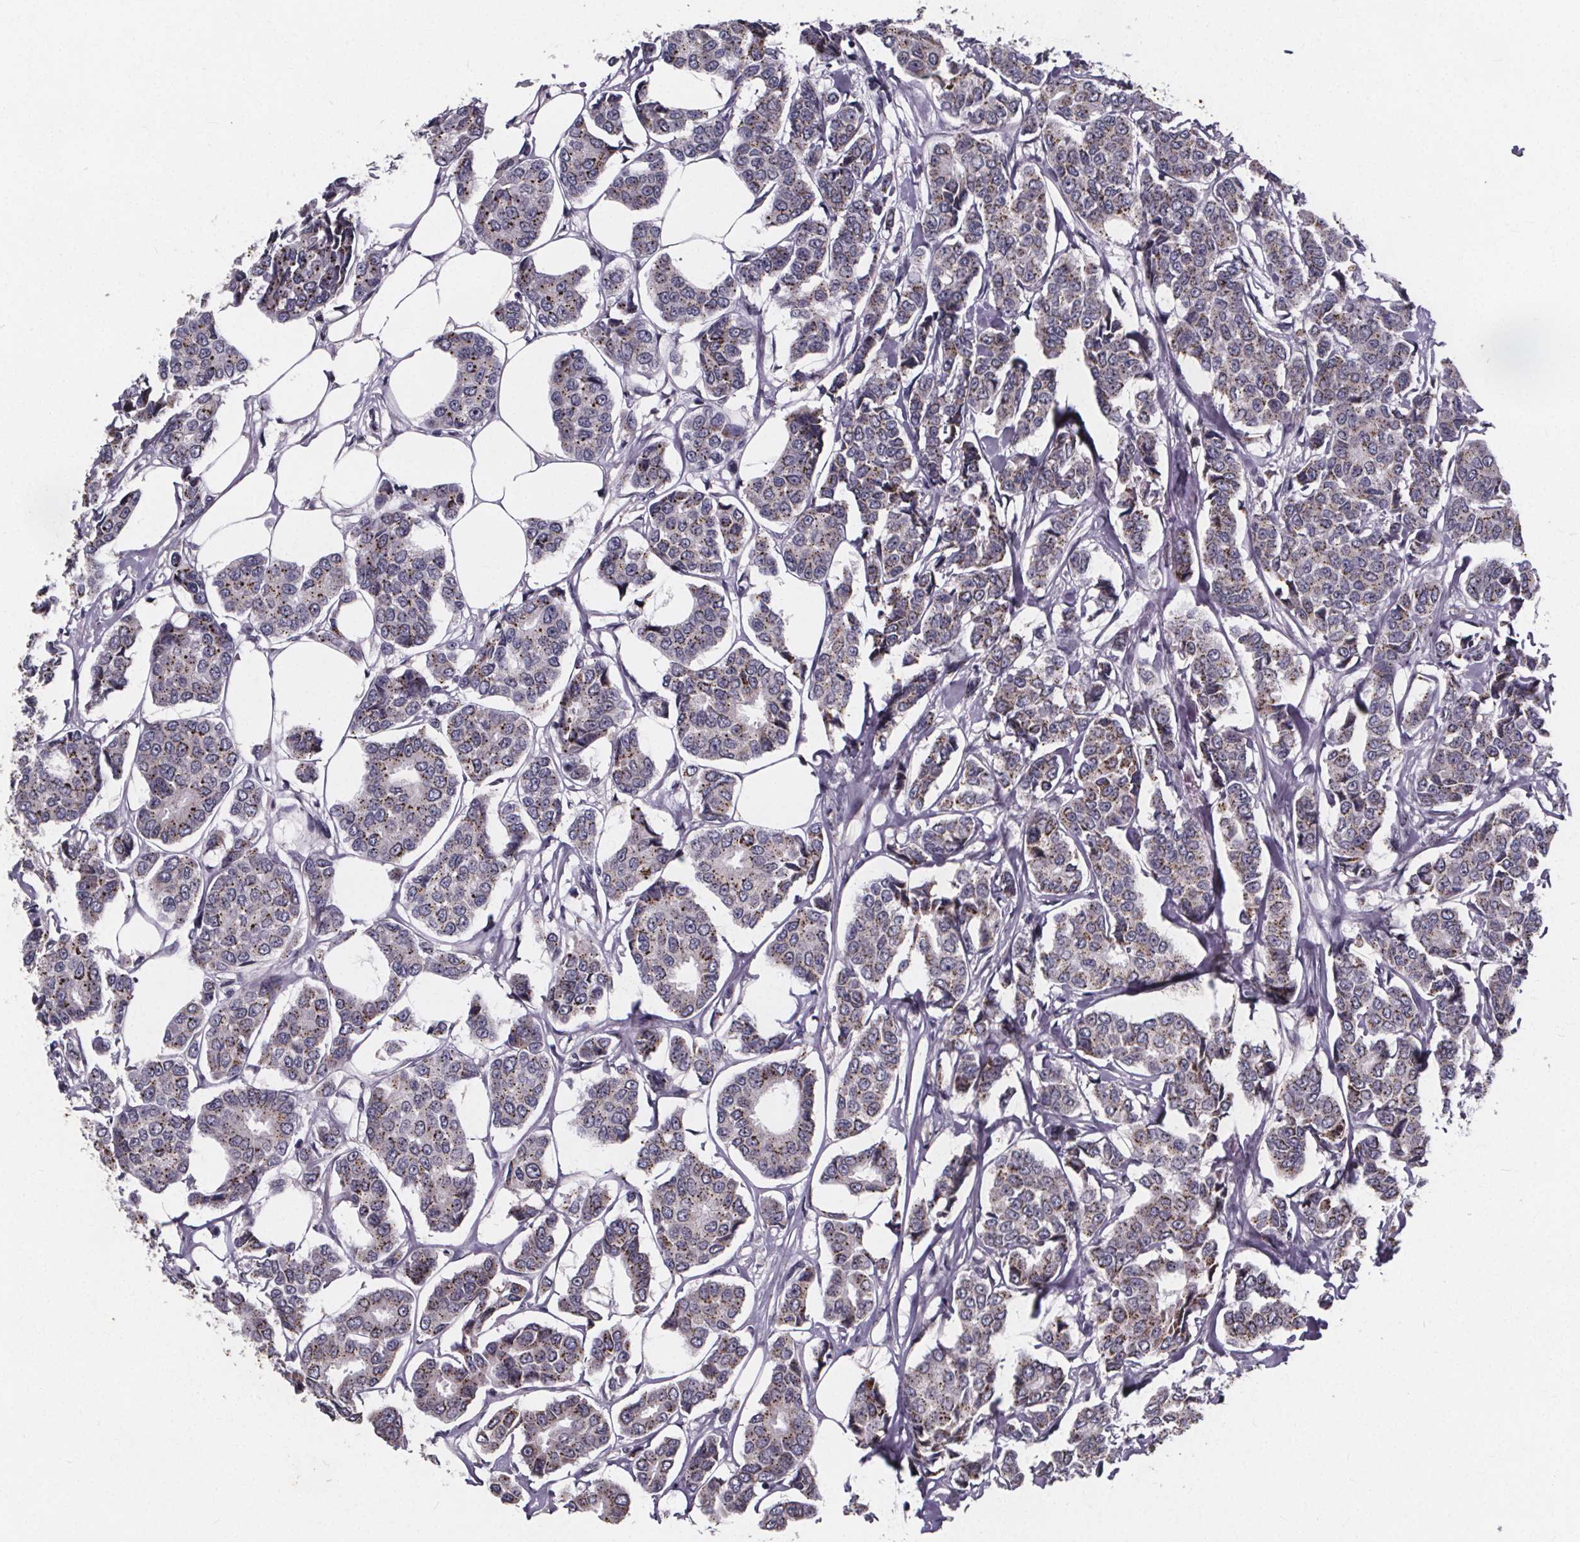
{"staining": {"intensity": "weak", "quantity": ">75%", "location": "cytoplasmic/membranous"}, "tissue": "breast cancer", "cell_type": "Tumor cells", "image_type": "cancer", "snomed": [{"axis": "morphology", "description": "Duct carcinoma"}, {"axis": "topography", "description": "Breast"}], "caption": "Breast intraductal carcinoma stained for a protein (brown) displays weak cytoplasmic/membranous positive staining in about >75% of tumor cells.", "gene": "FAM181B", "patient": {"sex": "female", "age": 94}}